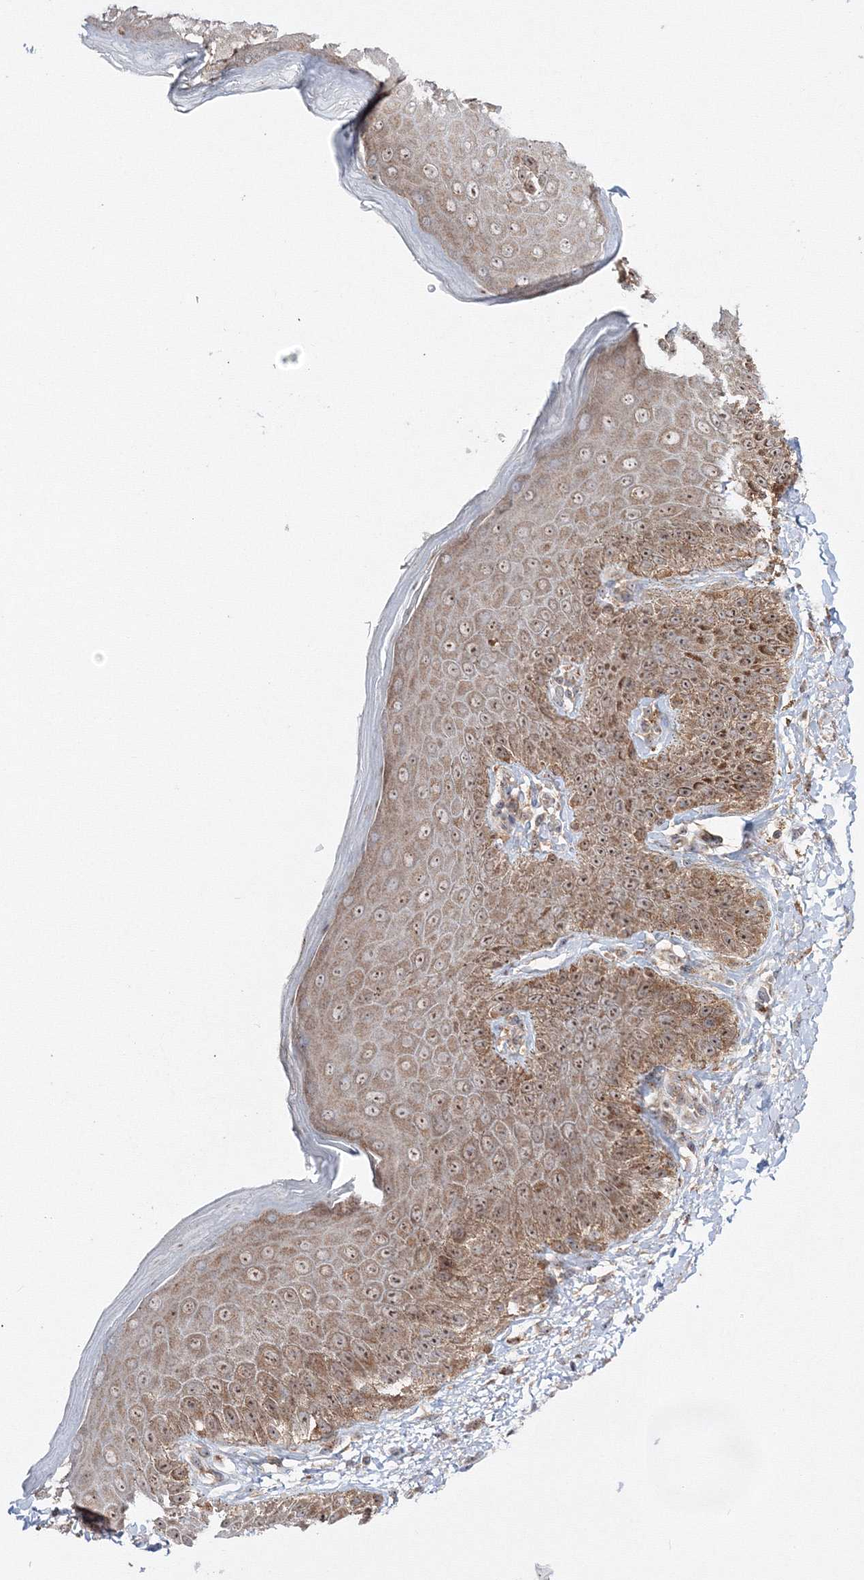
{"staining": {"intensity": "moderate", "quantity": ">75%", "location": "cytoplasmic/membranous,nuclear"}, "tissue": "skin", "cell_type": "Epidermal cells", "image_type": "normal", "snomed": [{"axis": "morphology", "description": "Normal tissue, NOS"}, {"axis": "topography", "description": "Anal"}], "caption": "This is a histology image of immunohistochemistry staining of normal skin, which shows moderate expression in the cytoplasmic/membranous,nuclear of epidermal cells.", "gene": "PEX13", "patient": {"sex": "male", "age": 44}}